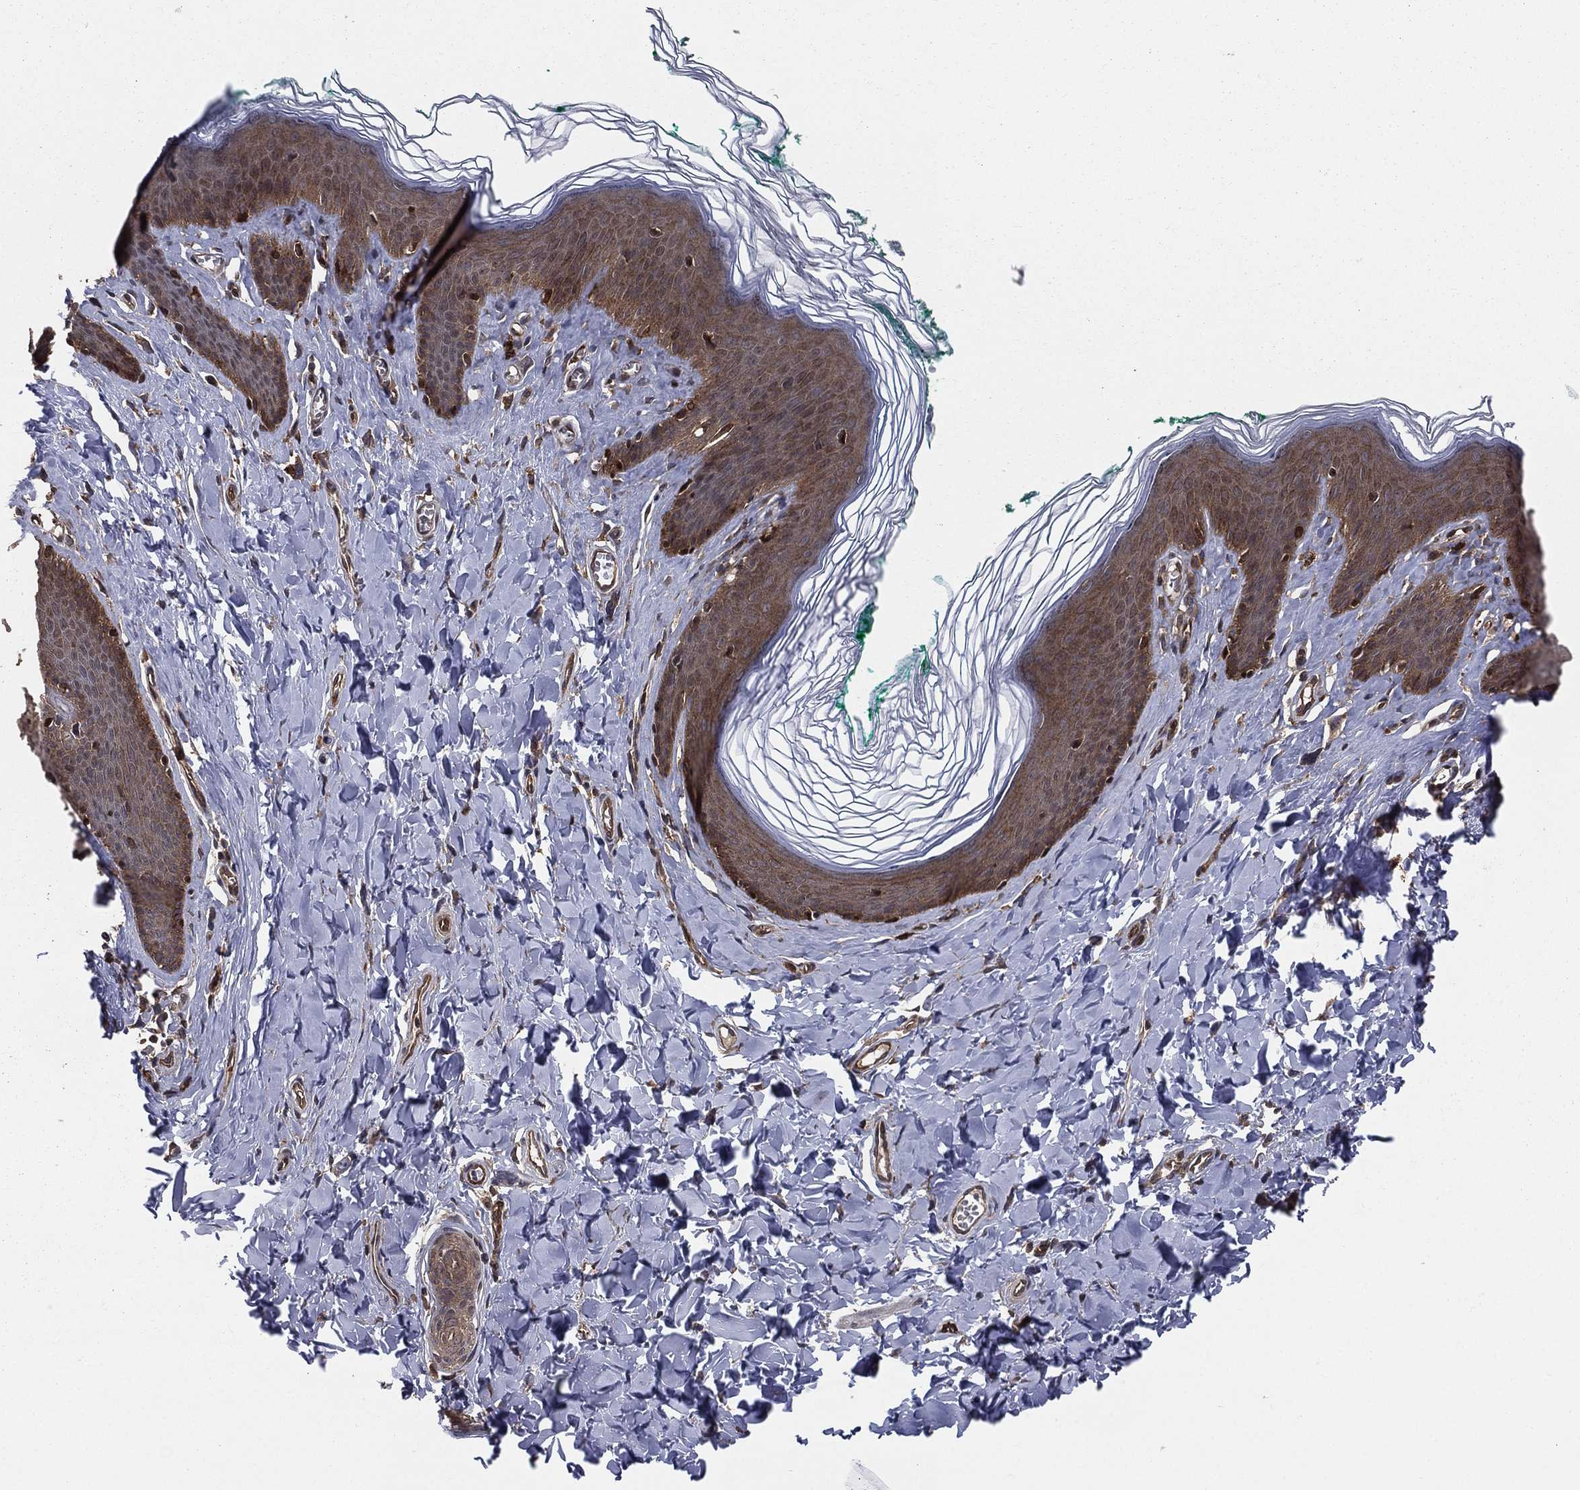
{"staining": {"intensity": "moderate", "quantity": ">75%", "location": "cytoplasmic/membranous"}, "tissue": "skin", "cell_type": "Epidermal cells", "image_type": "normal", "snomed": [{"axis": "morphology", "description": "Normal tissue, NOS"}, {"axis": "topography", "description": "Vulva"}], "caption": "Immunohistochemical staining of unremarkable human skin shows >75% levels of moderate cytoplasmic/membranous protein staining in approximately >75% of epidermal cells. (DAB (3,3'-diaminobenzidine) IHC with brightfield microscopy, high magnification).", "gene": "CERT1", "patient": {"sex": "female", "age": 66}}